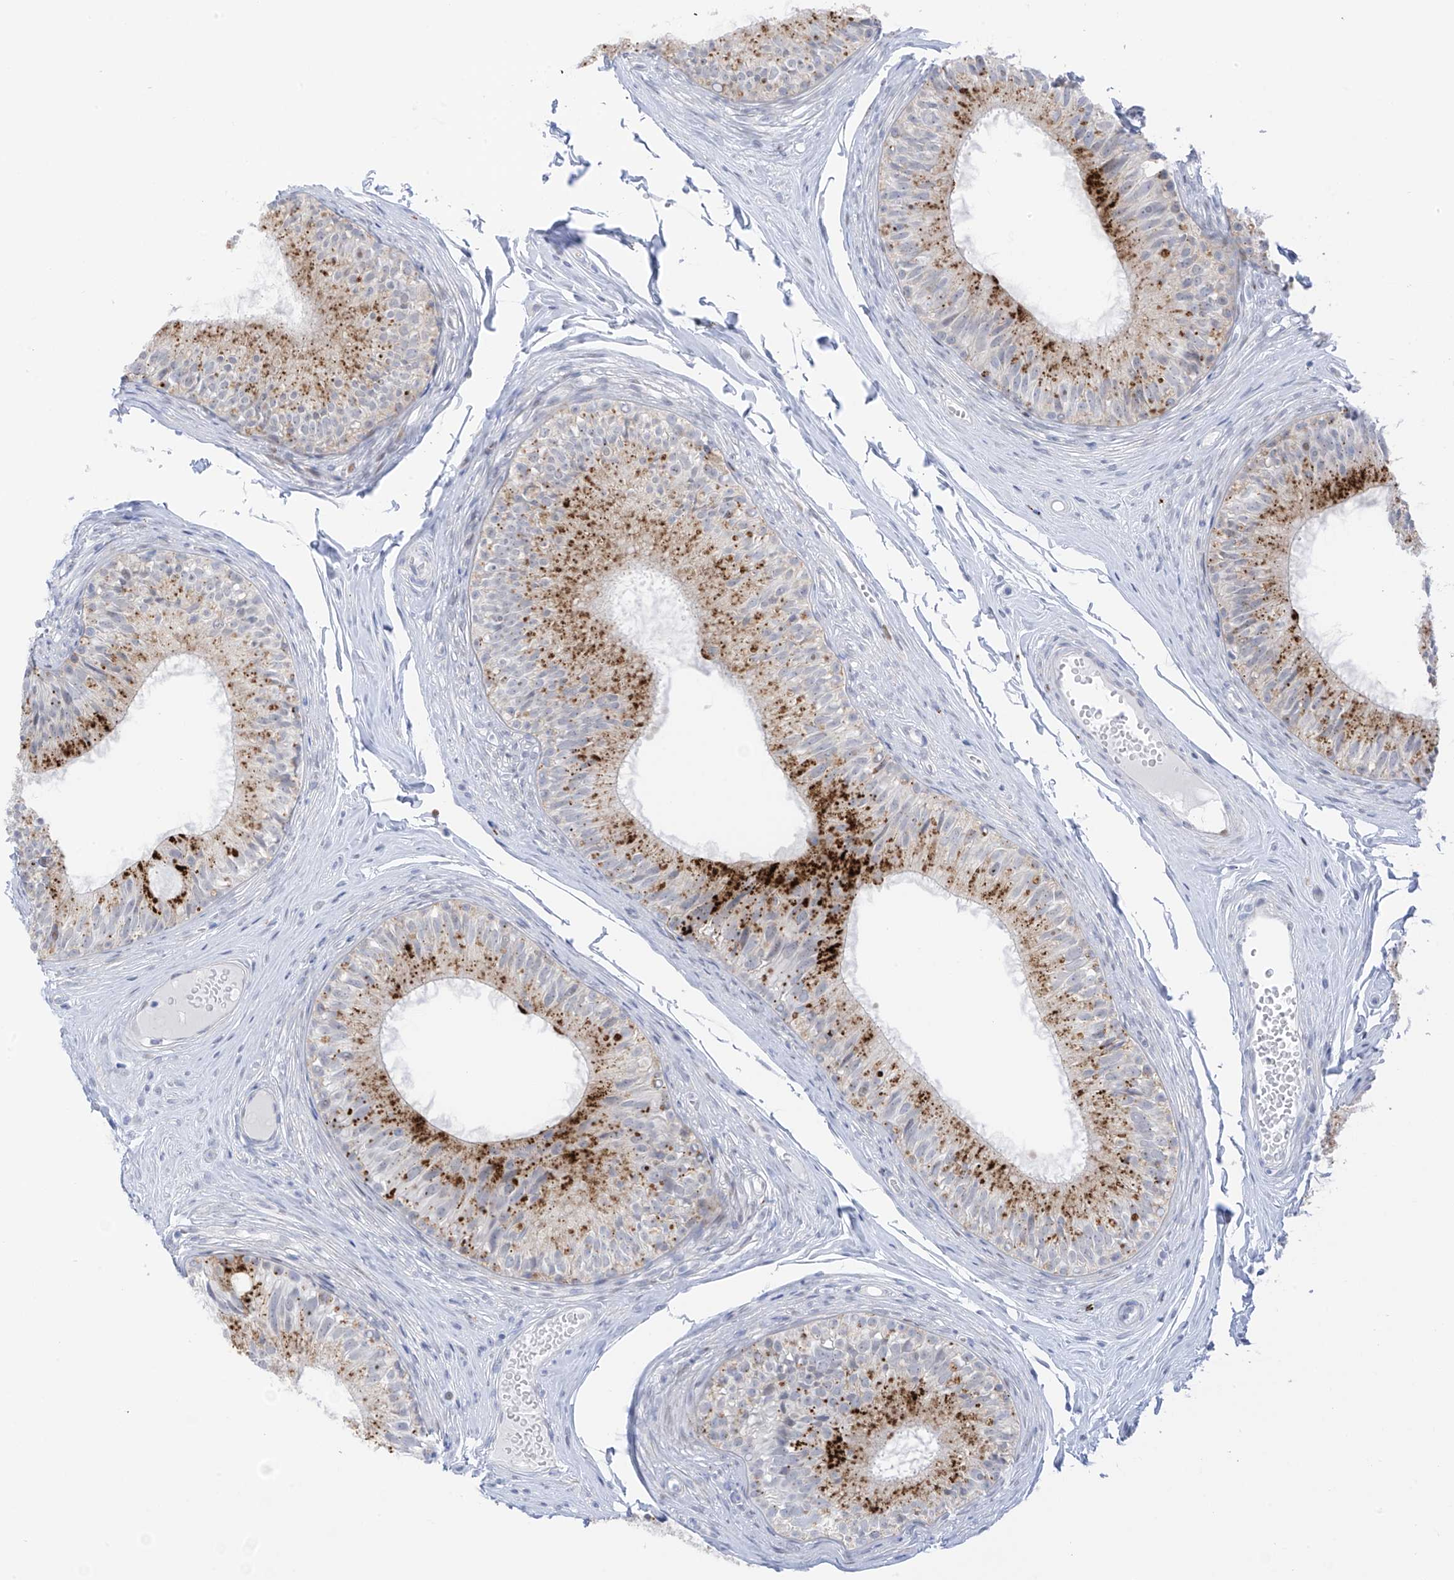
{"staining": {"intensity": "moderate", "quantity": ">75%", "location": "cytoplasmic/membranous"}, "tissue": "epididymis", "cell_type": "Glandular cells", "image_type": "normal", "snomed": [{"axis": "morphology", "description": "Normal tissue, NOS"}, {"axis": "morphology", "description": "Seminoma in situ"}, {"axis": "topography", "description": "Testis"}, {"axis": "topography", "description": "Epididymis"}], "caption": "Immunohistochemical staining of normal epididymis exhibits moderate cytoplasmic/membranous protein positivity in about >75% of glandular cells. (IHC, brightfield microscopy, high magnification).", "gene": "PSPH", "patient": {"sex": "male", "age": 28}}